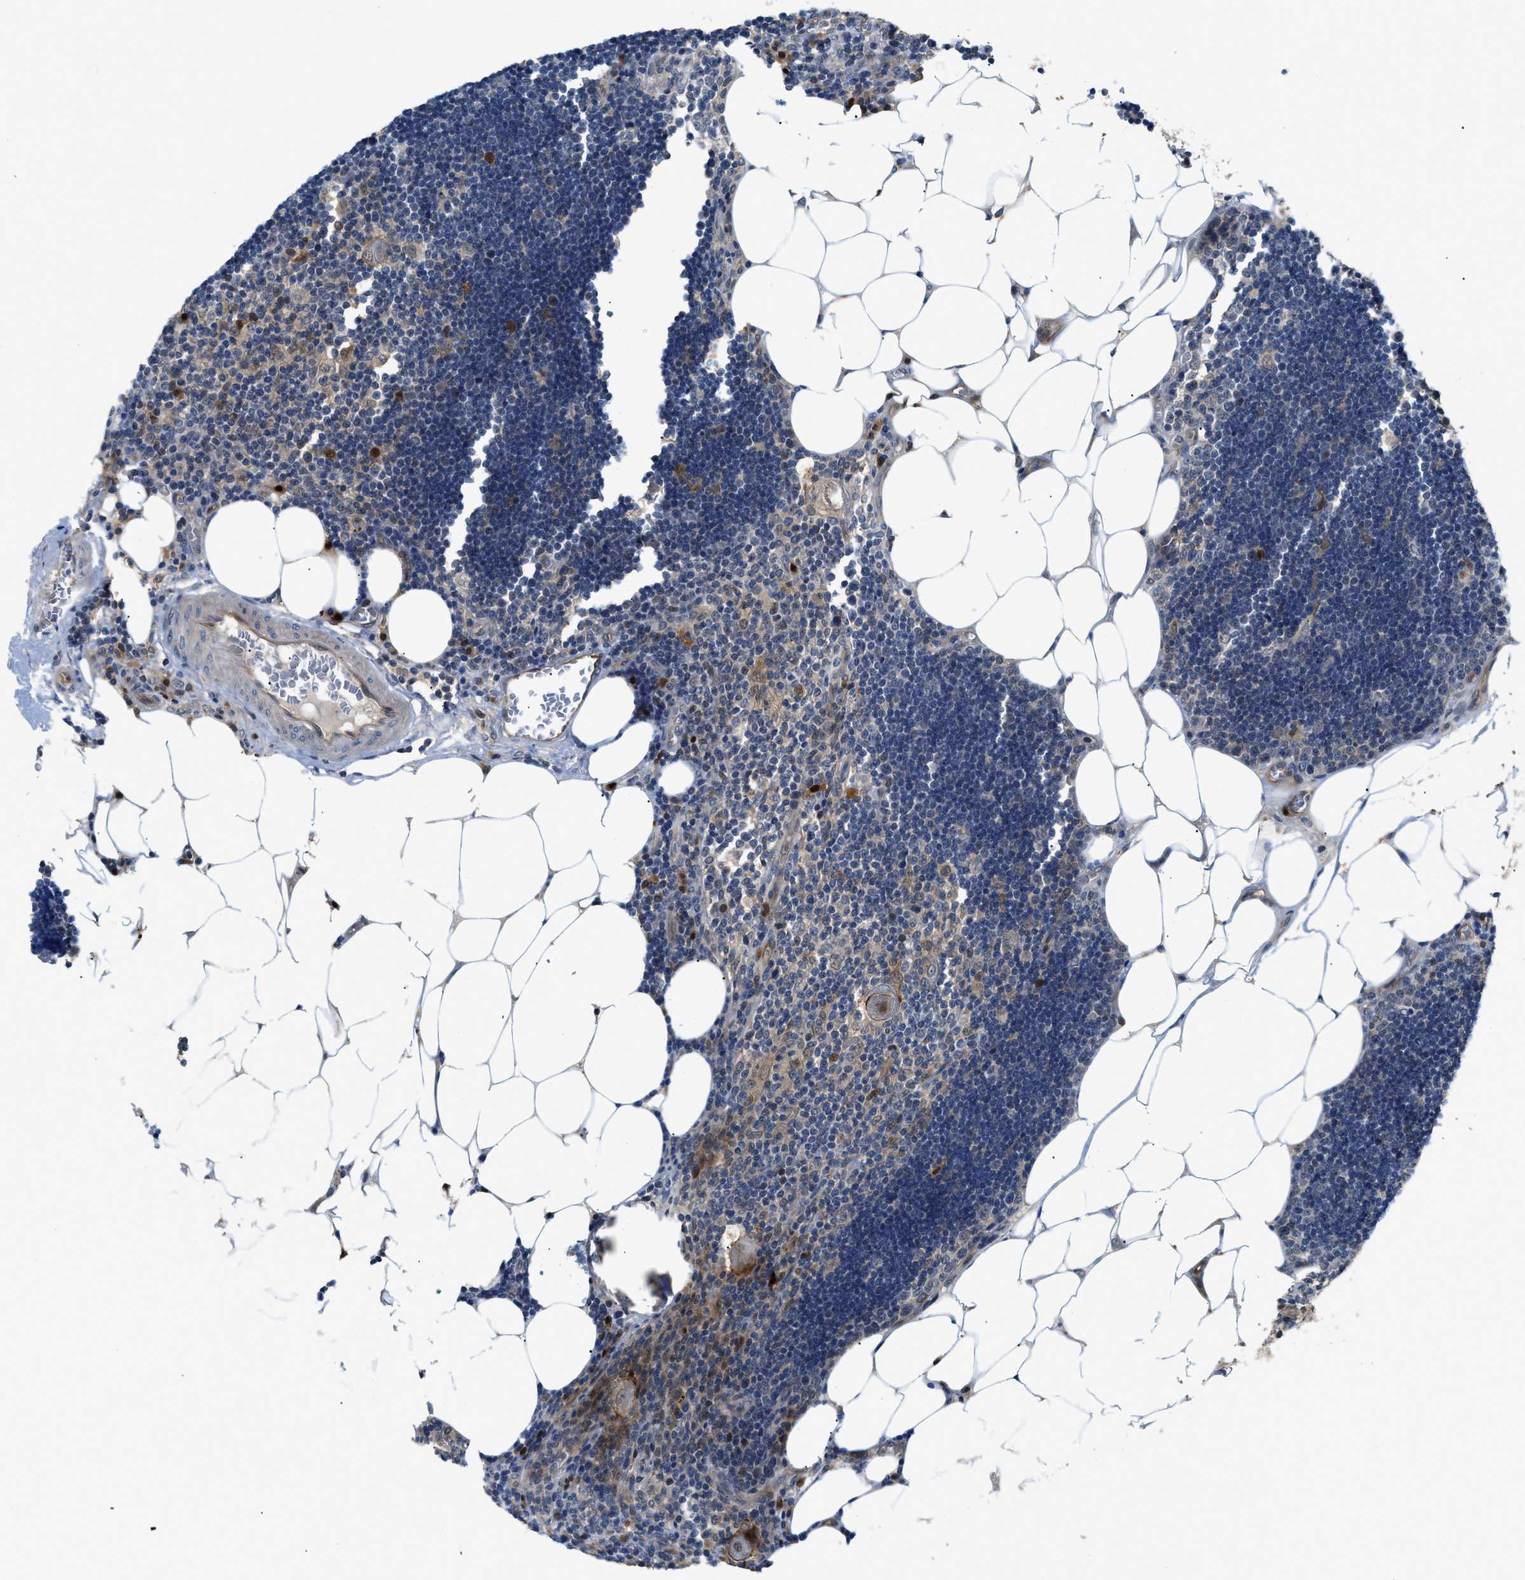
{"staining": {"intensity": "weak", "quantity": "25%-75%", "location": "nuclear"}, "tissue": "lymph node", "cell_type": "Germinal center cells", "image_type": "normal", "snomed": [{"axis": "morphology", "description": "Normal tissue, NOS"}, {"axis": "topography", "description": "Lymph node"}], "caption": "Immunohistochemistry staining of normal lymph node, which shows low levels of weak nuclear positivity in approximately 25%-75% of germinal center cells indicating weak nuclear protein staining. The staining was performed using DAB (3,3'-diaminobenzidine) (brown) for protein detection and nuclei were counterstained in hematoxylin (blue).", "gene": "TRAK2", "patient": {"sex": "male", "age": 33}}